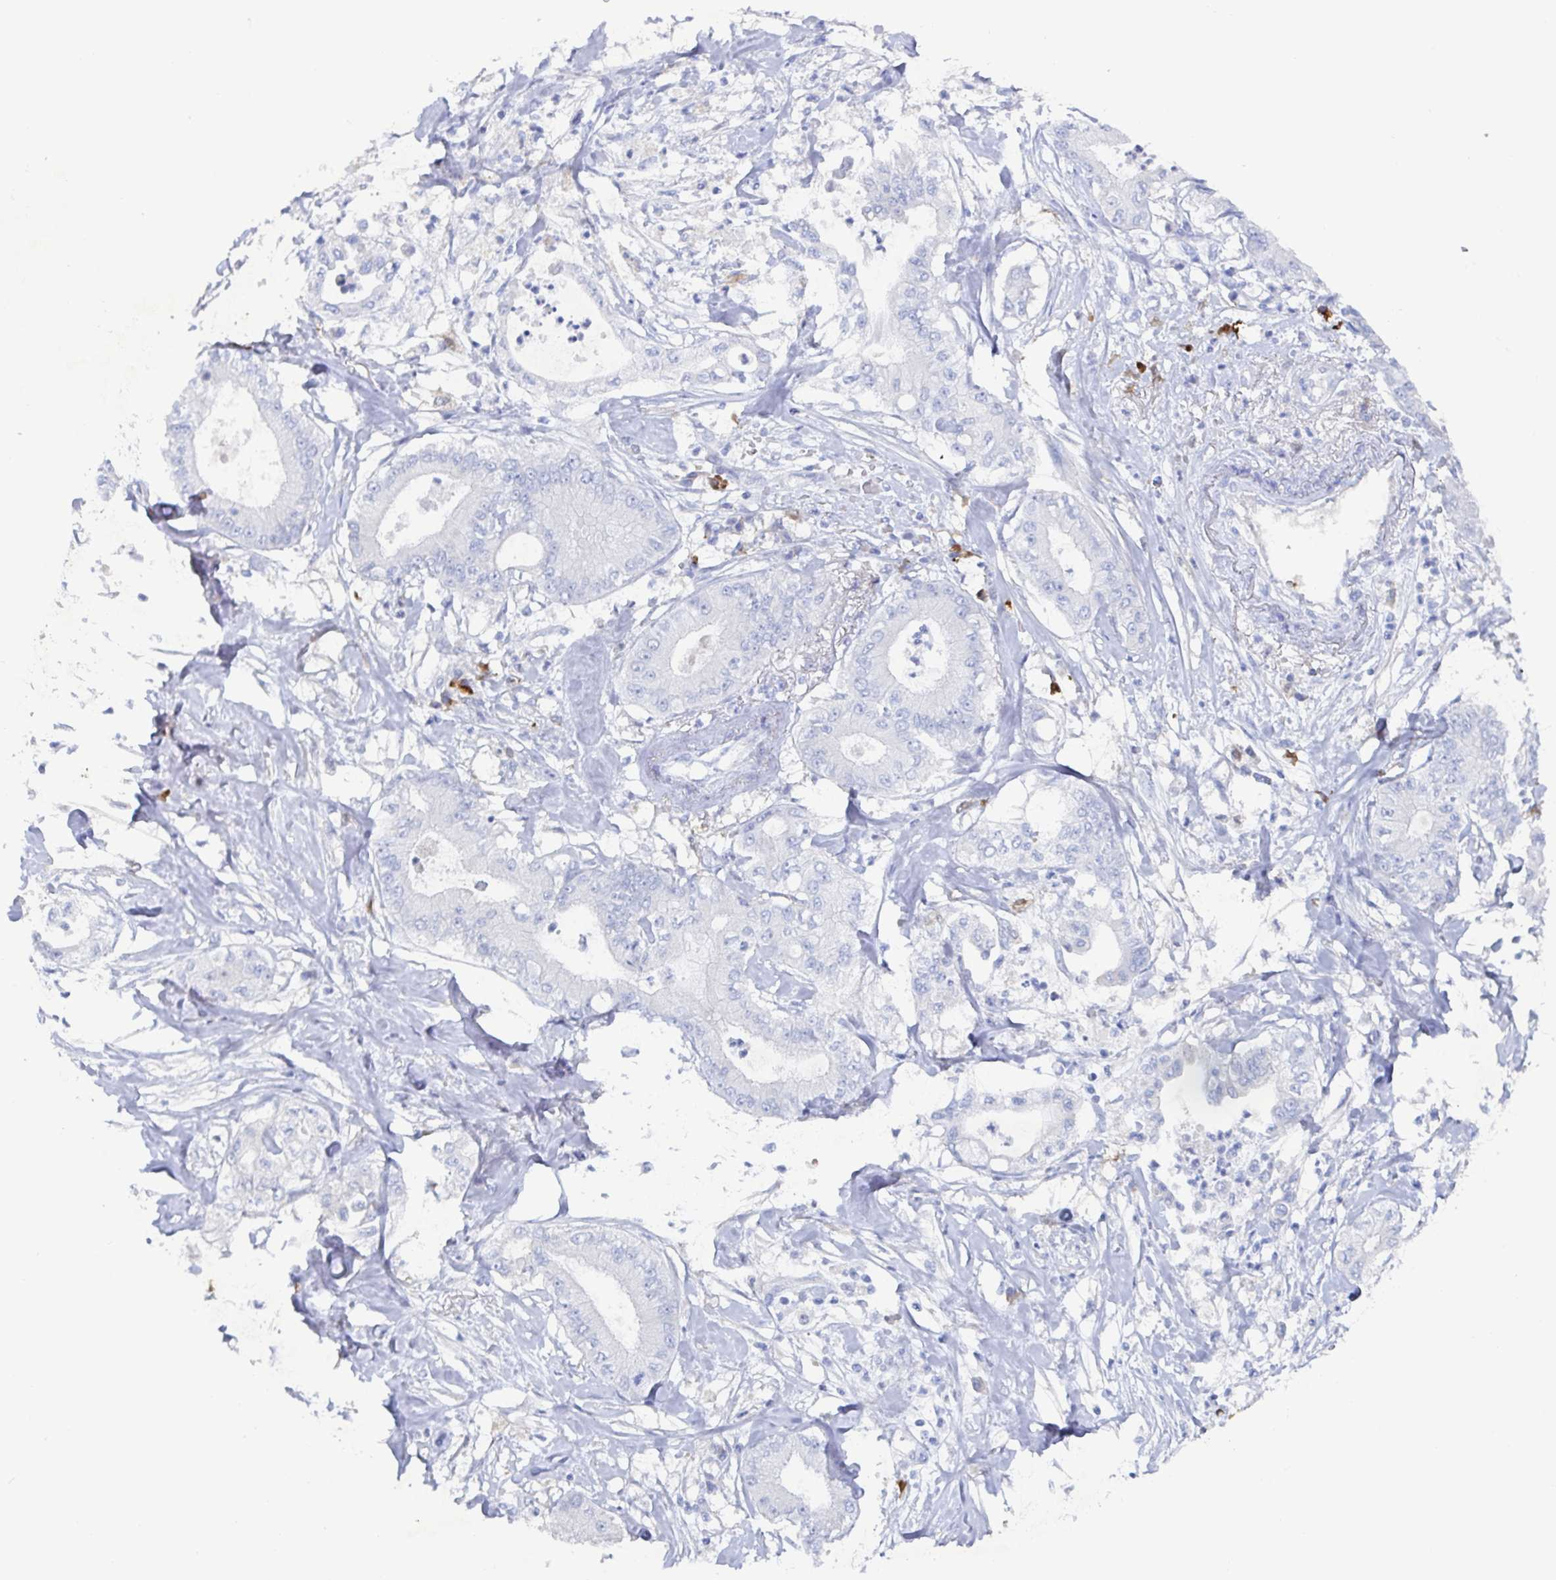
{"staining": {"intensity": "negative", "quantity": "none", "location": "none"}, "tissue": "pancreatic cancer", "cell_type": "Tumor cells", "image_type": "cancer", "snomed": [{"axis": "morphology", "description": "Adenocarcinoma, NOS"}, {"axis": "topography", "description": "Pancreas"}], "caption": "This is an IHC photomicrograph of pancreatic cancer (adenocarcinoma). There is no positivity in tumor cells.", "gene": "OR2A4", "patient": {"sex": "male", "age": 71}}